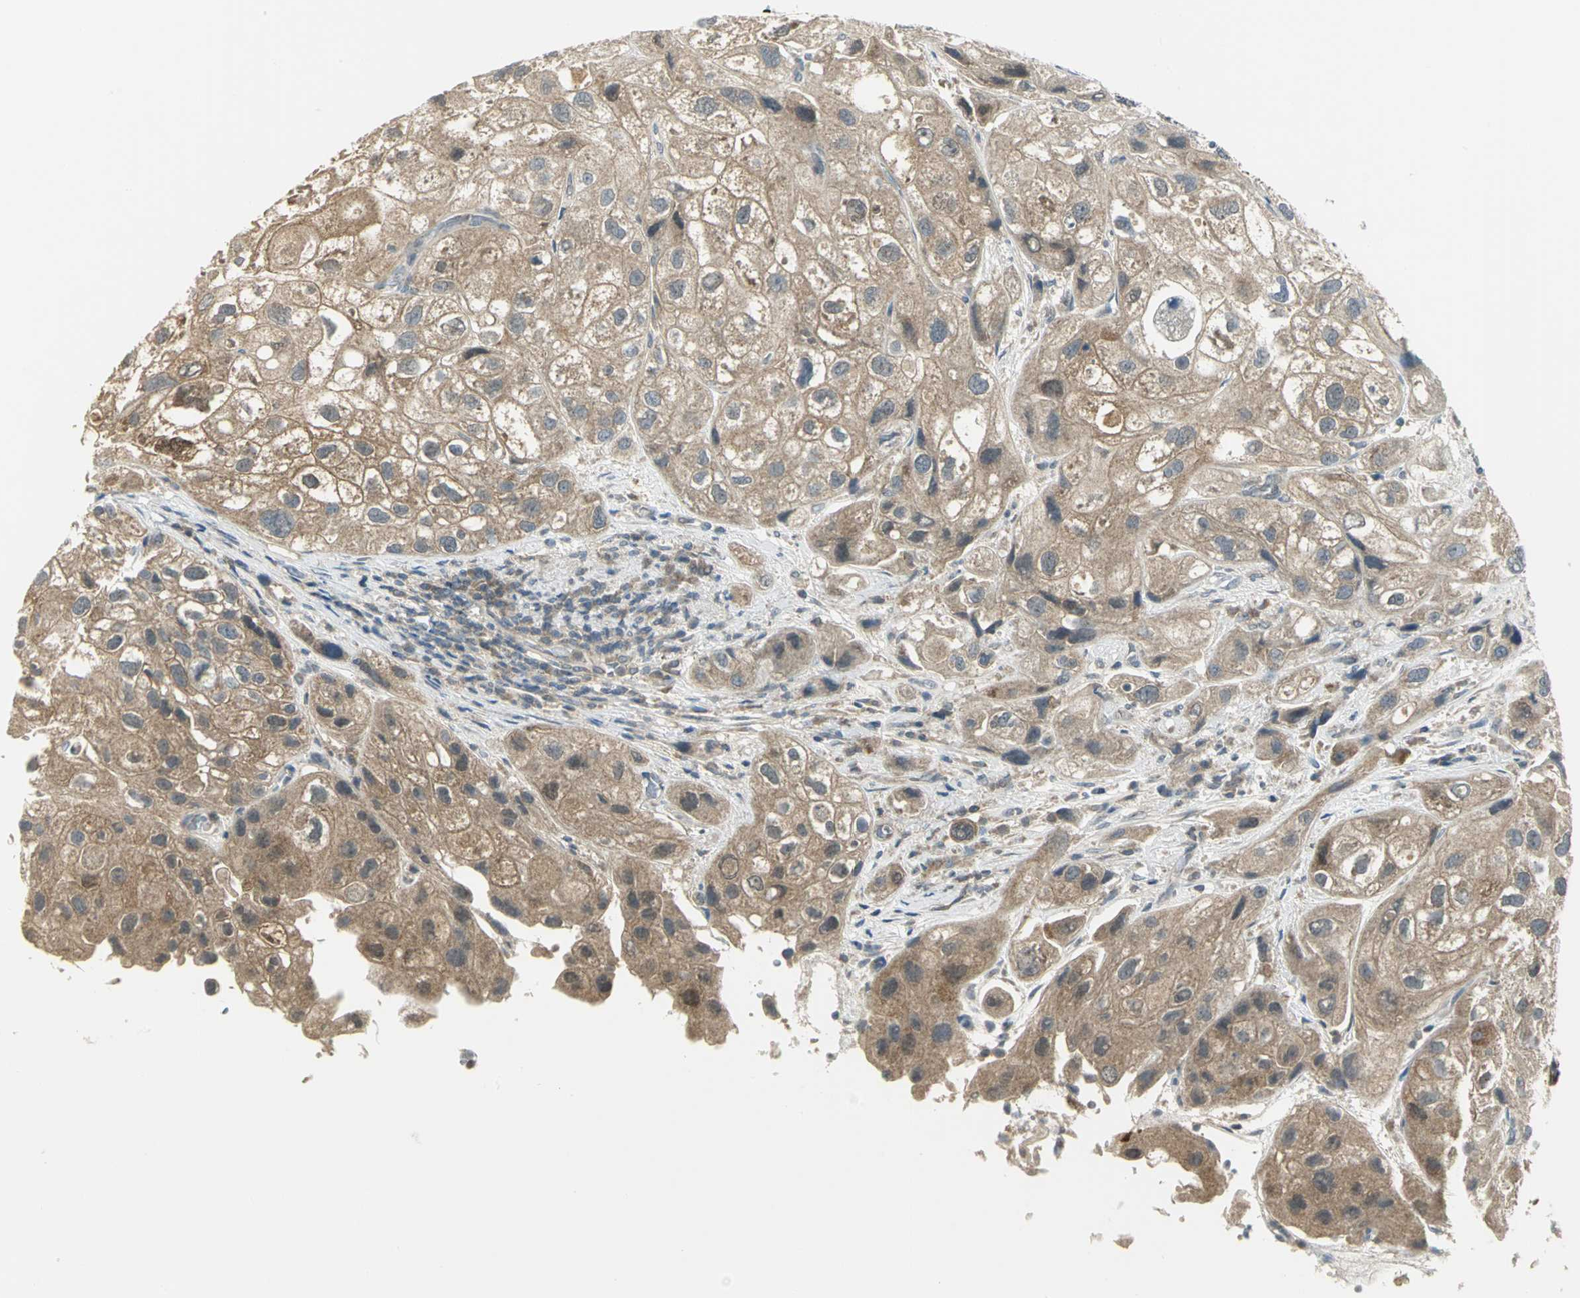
{"staining": {"intensity": "moderate", "quantity": ">75%", "location": "cytoplasmic/membranous"}, "tissue": "urothelial cancer", "cell_type": "Tumor cells", "image_type": "cancer", "snomed": [{"axis": "morphology", "description": "Urothelial carcinoma, High grade"}, {"axis": "topography", "description": "Urinary bladder"}], "caption": "The image displays immunohistochemical staining of urothelial carcinoma (high-grade). There is moderate cytoplasmic/membranous positivity is seen in about >75% of tumor cells. (DAB IHC, brown staining for protein, blue staining for nuclei).", "gene": "MAPK8IP3", "patient": {"sex": "female", "age": 64}}